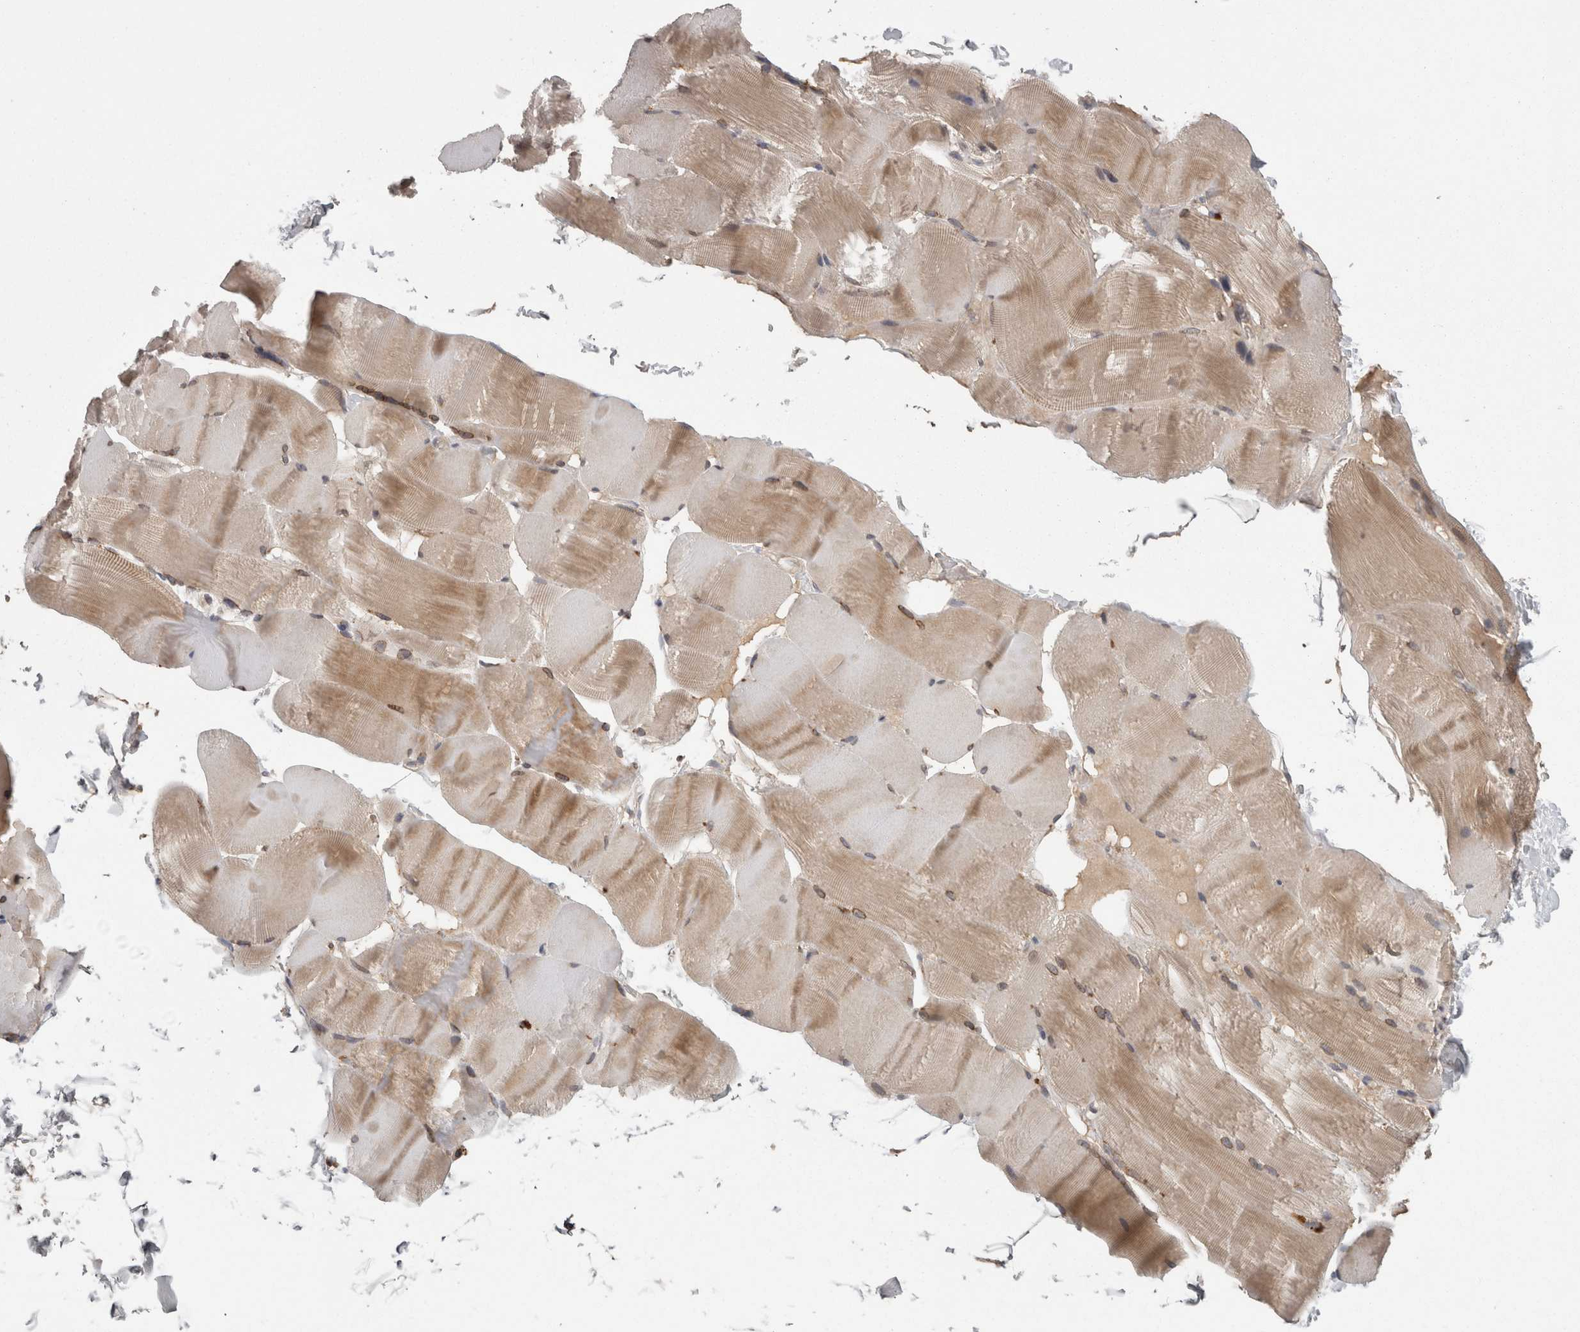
{"staining": {"intensity": "weak", "quantity": ">75%", "location": "cytoplasmic/membranous,nuclear"}, "tissue": "skeletal muscle", "cell_type": "Myocytes", "image_type": "normal", "snomed": [{"axis": "morphology", "description": "Normal tissue, NOS"}, {"axis": "topography", "description": "Skin"}, {"axis": "topography", "description": "Skeletal muscle"}], "caption": "Immunohistochemistry staining of unremarkable skeletal muscle, which displays low levels of weak cytoplasmic/membranous,nuclear positivity in about >75% of myocytes indicating weak cytoplasmic/membranous,nuclear protein positivity. The staining was performed using DAB (brown) for protein detection and nuclei were counterstained in hematoxylin (blue).", "gene": "PCM1", "patient": {"sex": "male", "age": 83}}